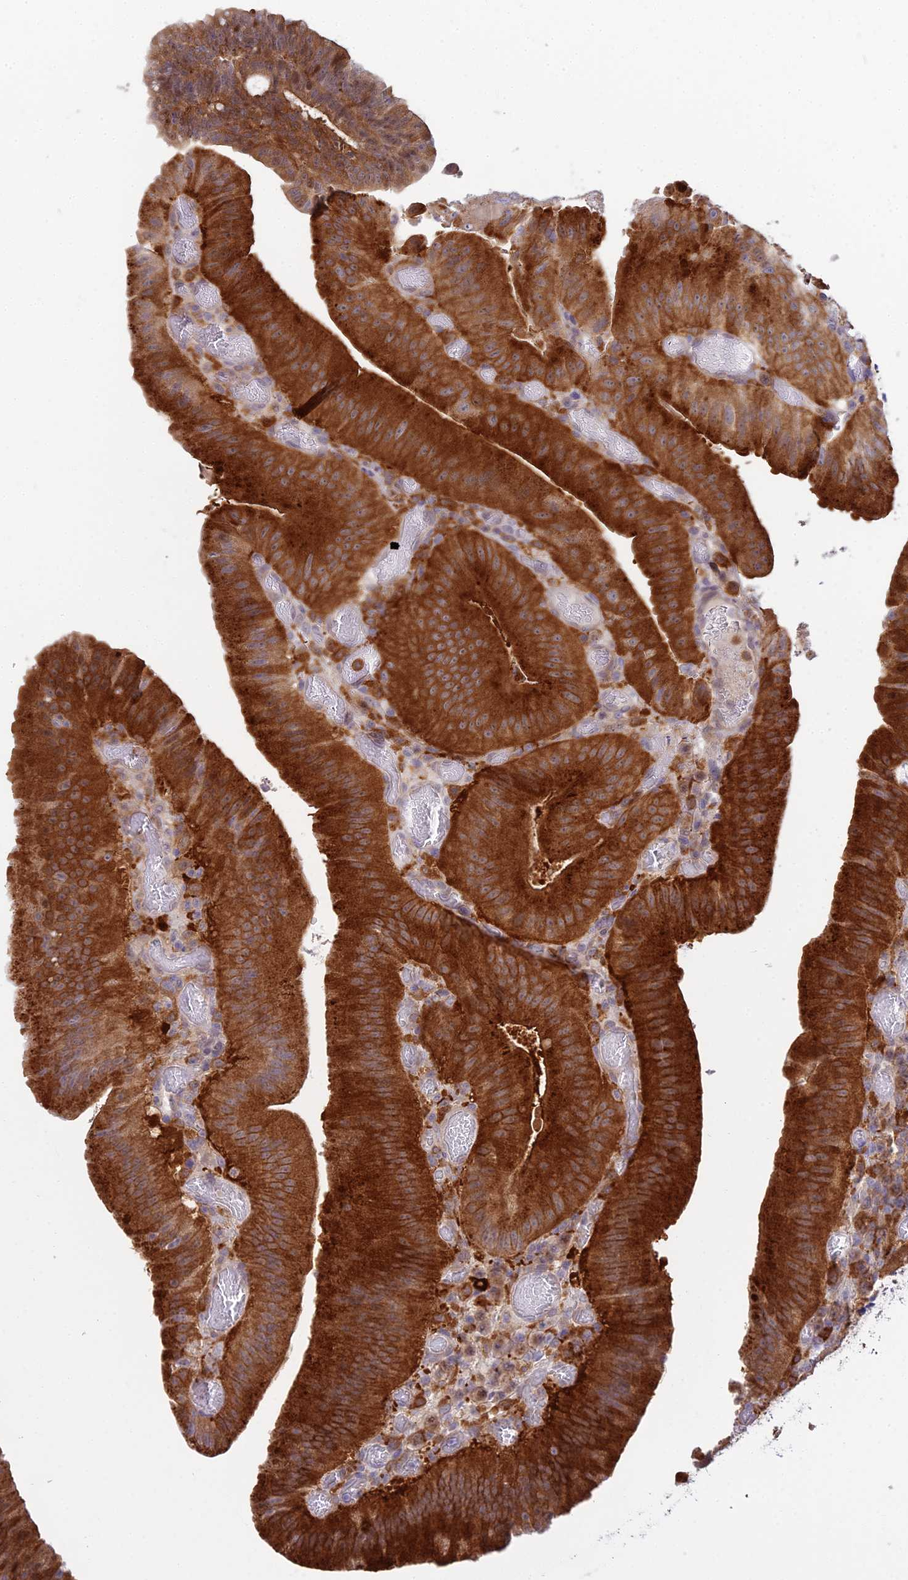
{"staining": {"intensity": "strong", "quantity": ">75%", "location": "cytoplasmic/membranous"}, "tissue": "colorectal cancer", "cell_type": "Tumor cells", "image_type": "cancer", "snomed": [{"axis": "morphology", "description": "Adenocarcinoma, NOS"}, {"axis": "topography", "description": "Colon"}], "caption": "Adenocarcinoma (colorectal) tissue shows strong cytoplasmic/membranous positivity in approximately >75% of tumor cells, visualized by immunohistochemistry.", "gene": "UBE2G1", "patient": {"sex": "female", "age": 43}}